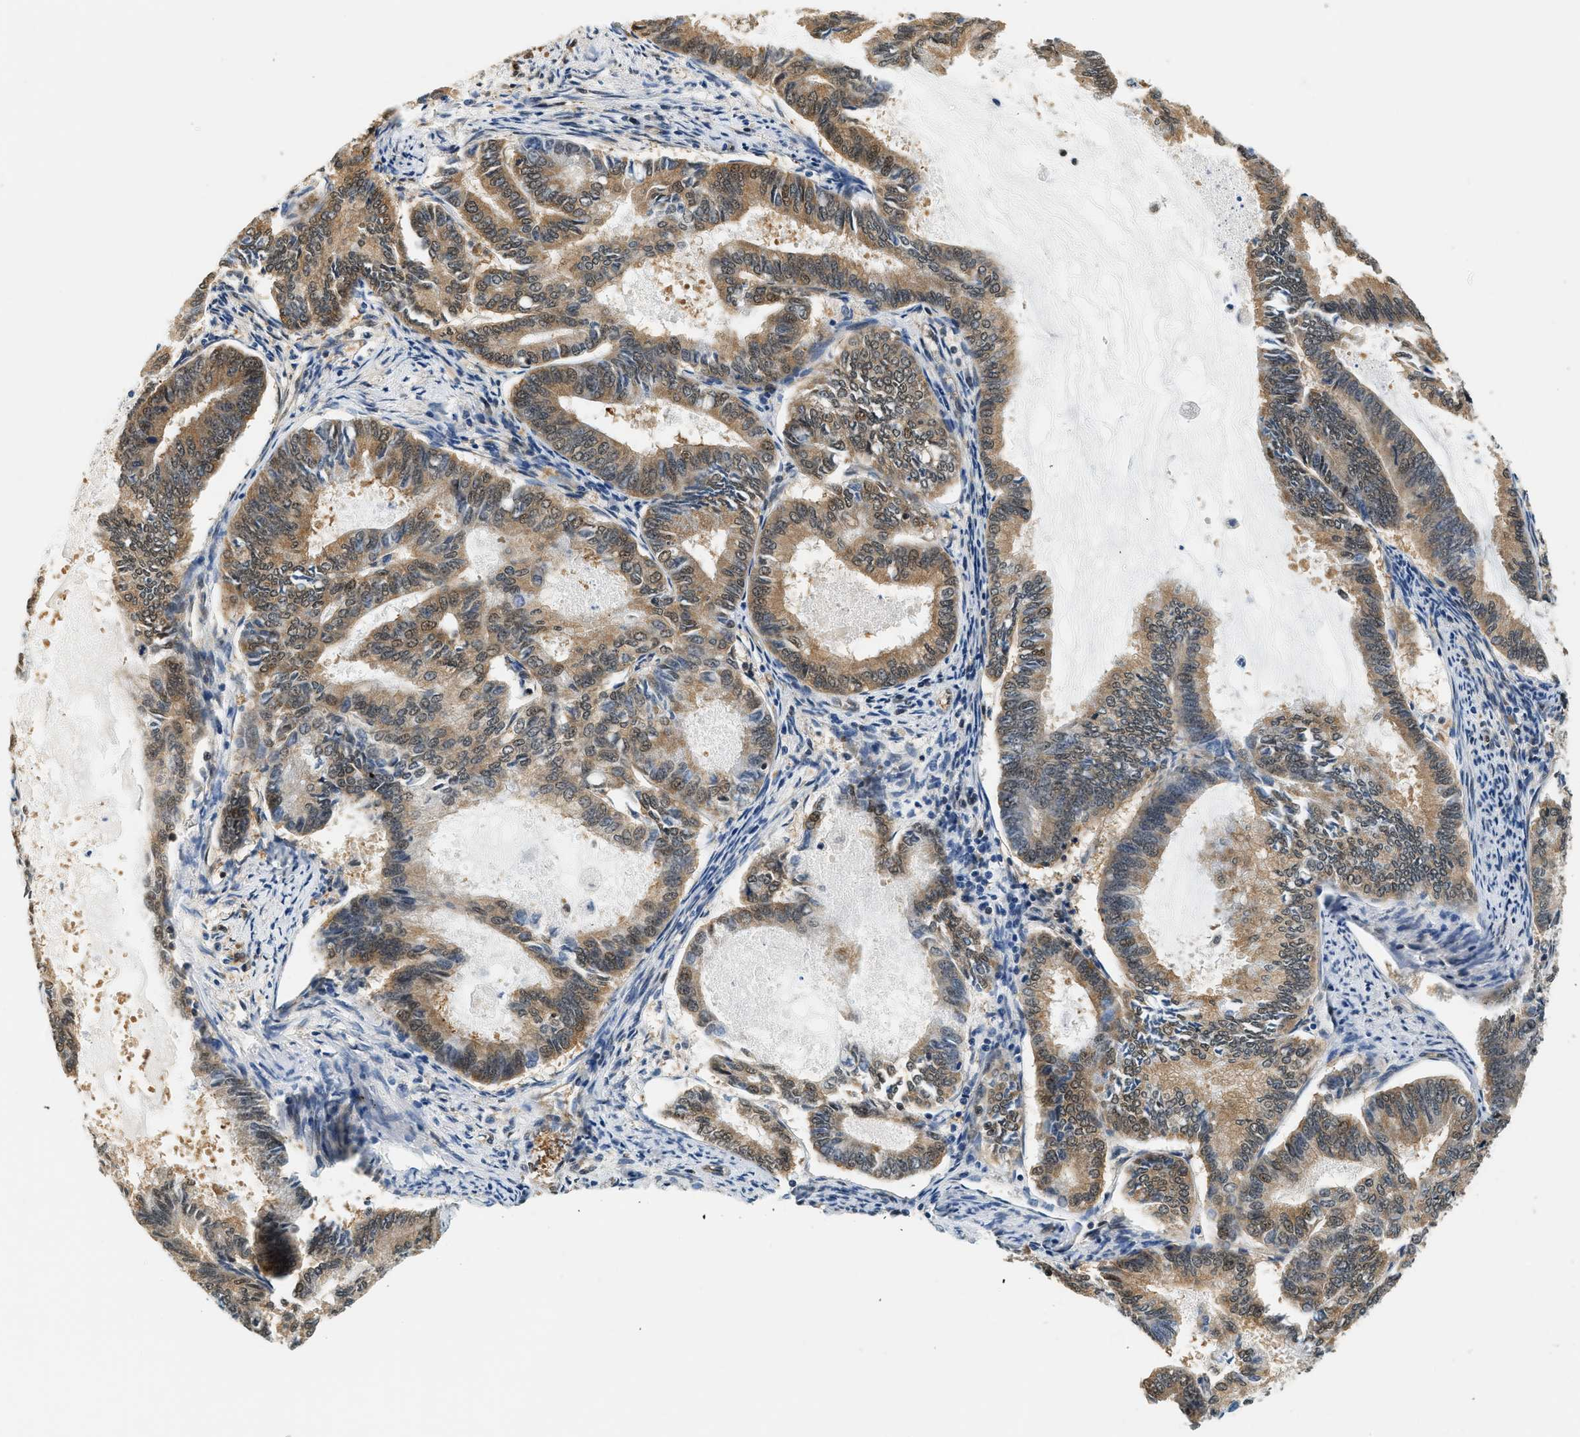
{"staining": {"intensity": "moderate", "quantity": ">75%", "location": "cytoplasmic/membranous"}, "tissue": "endometrial cancer", "cell_type": "Tumor cells", "image_type": "cancer", "snomed": [{"axis": "morphology", "description": "Adenocarcinoma, NOS"}, {"axis": "topography", "description": "Endometrium"}], "caption": "Immunohistochemistry (IHC) micrograph of adenocarcinoma (endometrial) stained for a protein (brown), which exhibits medium levels of moderate cytoplasmic/membranous expression in approximately >75% of tumor cells.", "gene": "PSMD3", "patient": {"sex": "female", "age": 86}}